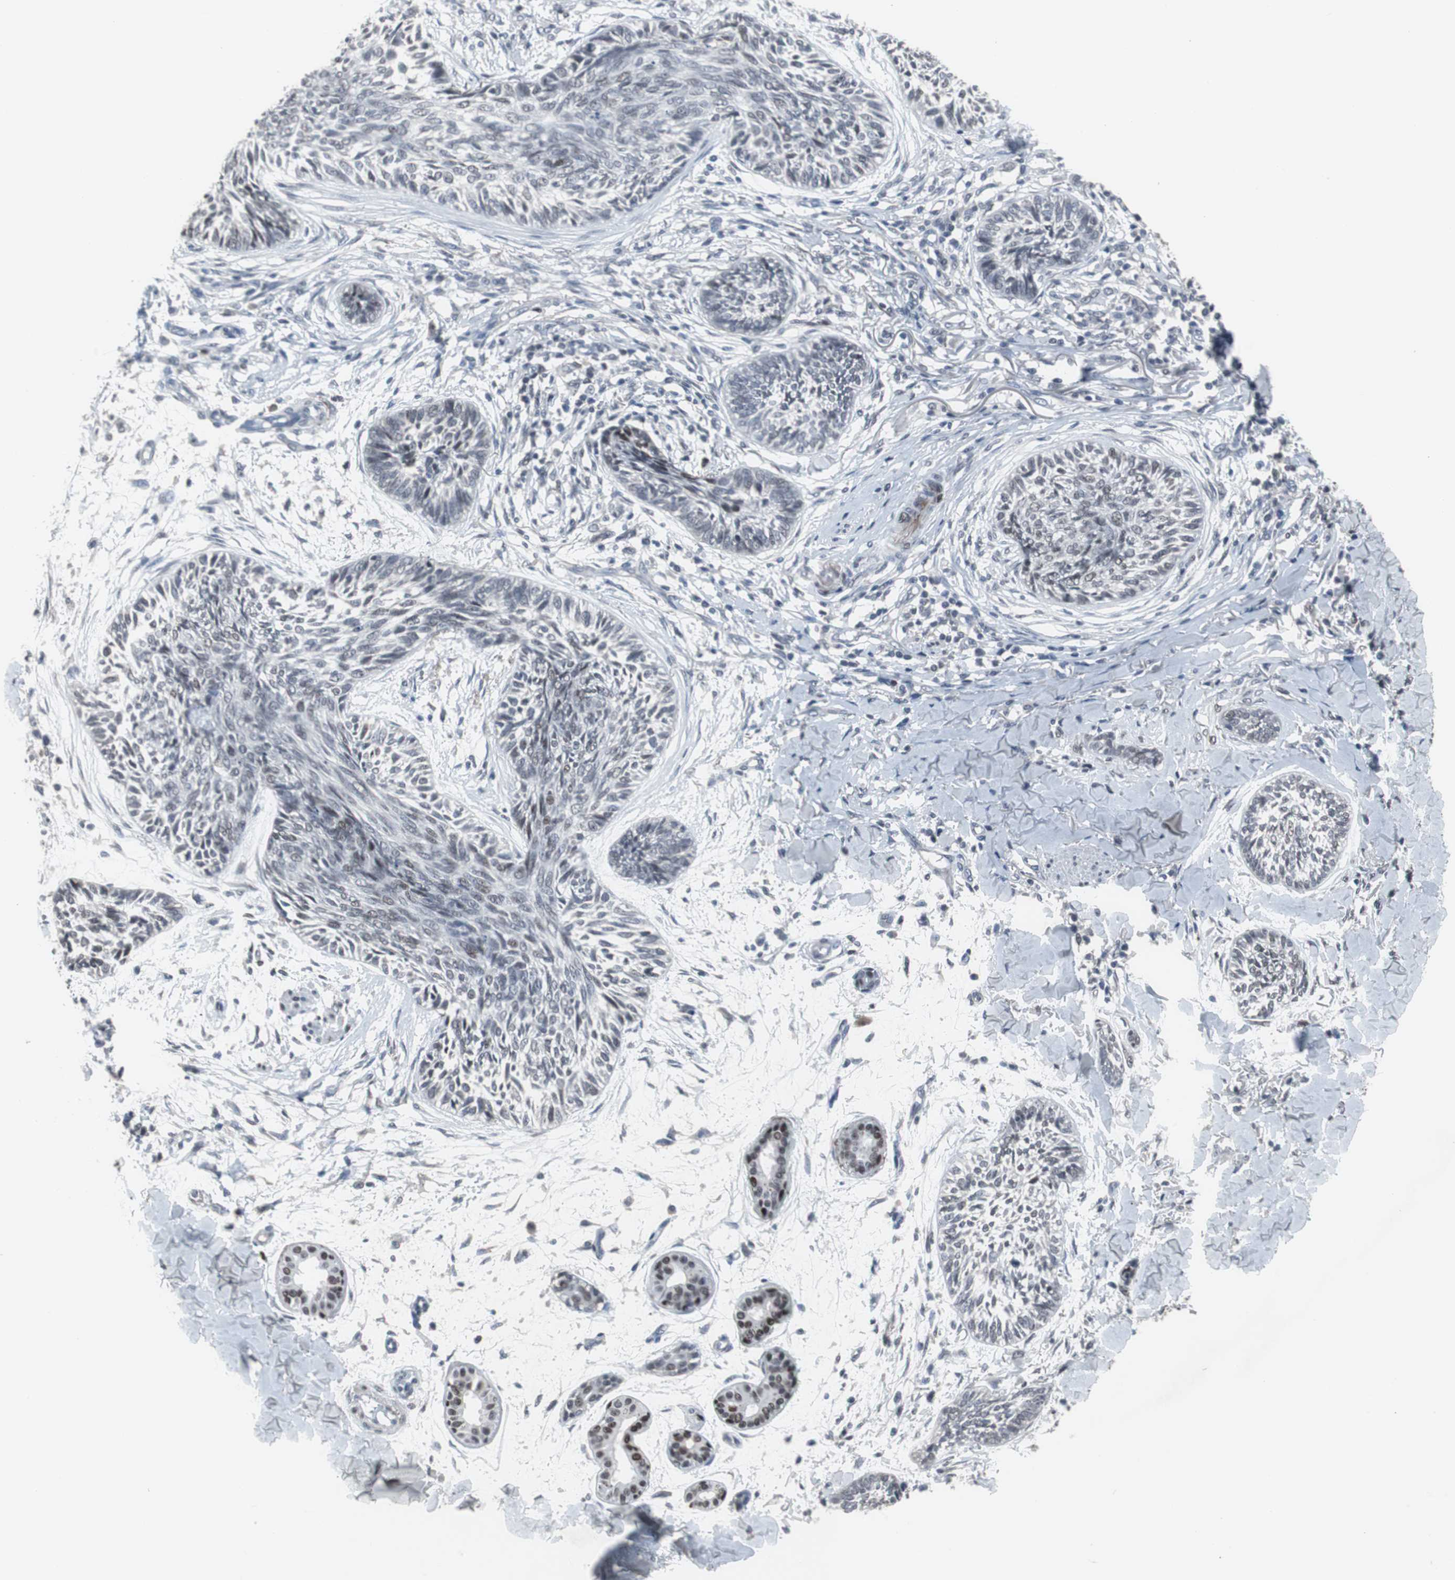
{"staining": {"intensity": "weak", "quantity": ">75%", "location": "nuclear"}, "tissue": "skin cancer", "cell_type": "Tumor cells", "image_type": "cancer", "snomed": [{"axis": "morphology", "description": "Papilloma, NOS"}, {"axis": "morphology", "description": "Basal cell carcinoma"}, {"axis": "topography", "description": "Skin"}], "caption": "IHC histopathology image of papilloma (skin) stained for a protein (brown), which reveals low levels of weak nuclear expression in about >75% of tumor cells.", "gene": "FOXP4", "patient": {"sex": "male", "age": 87}}